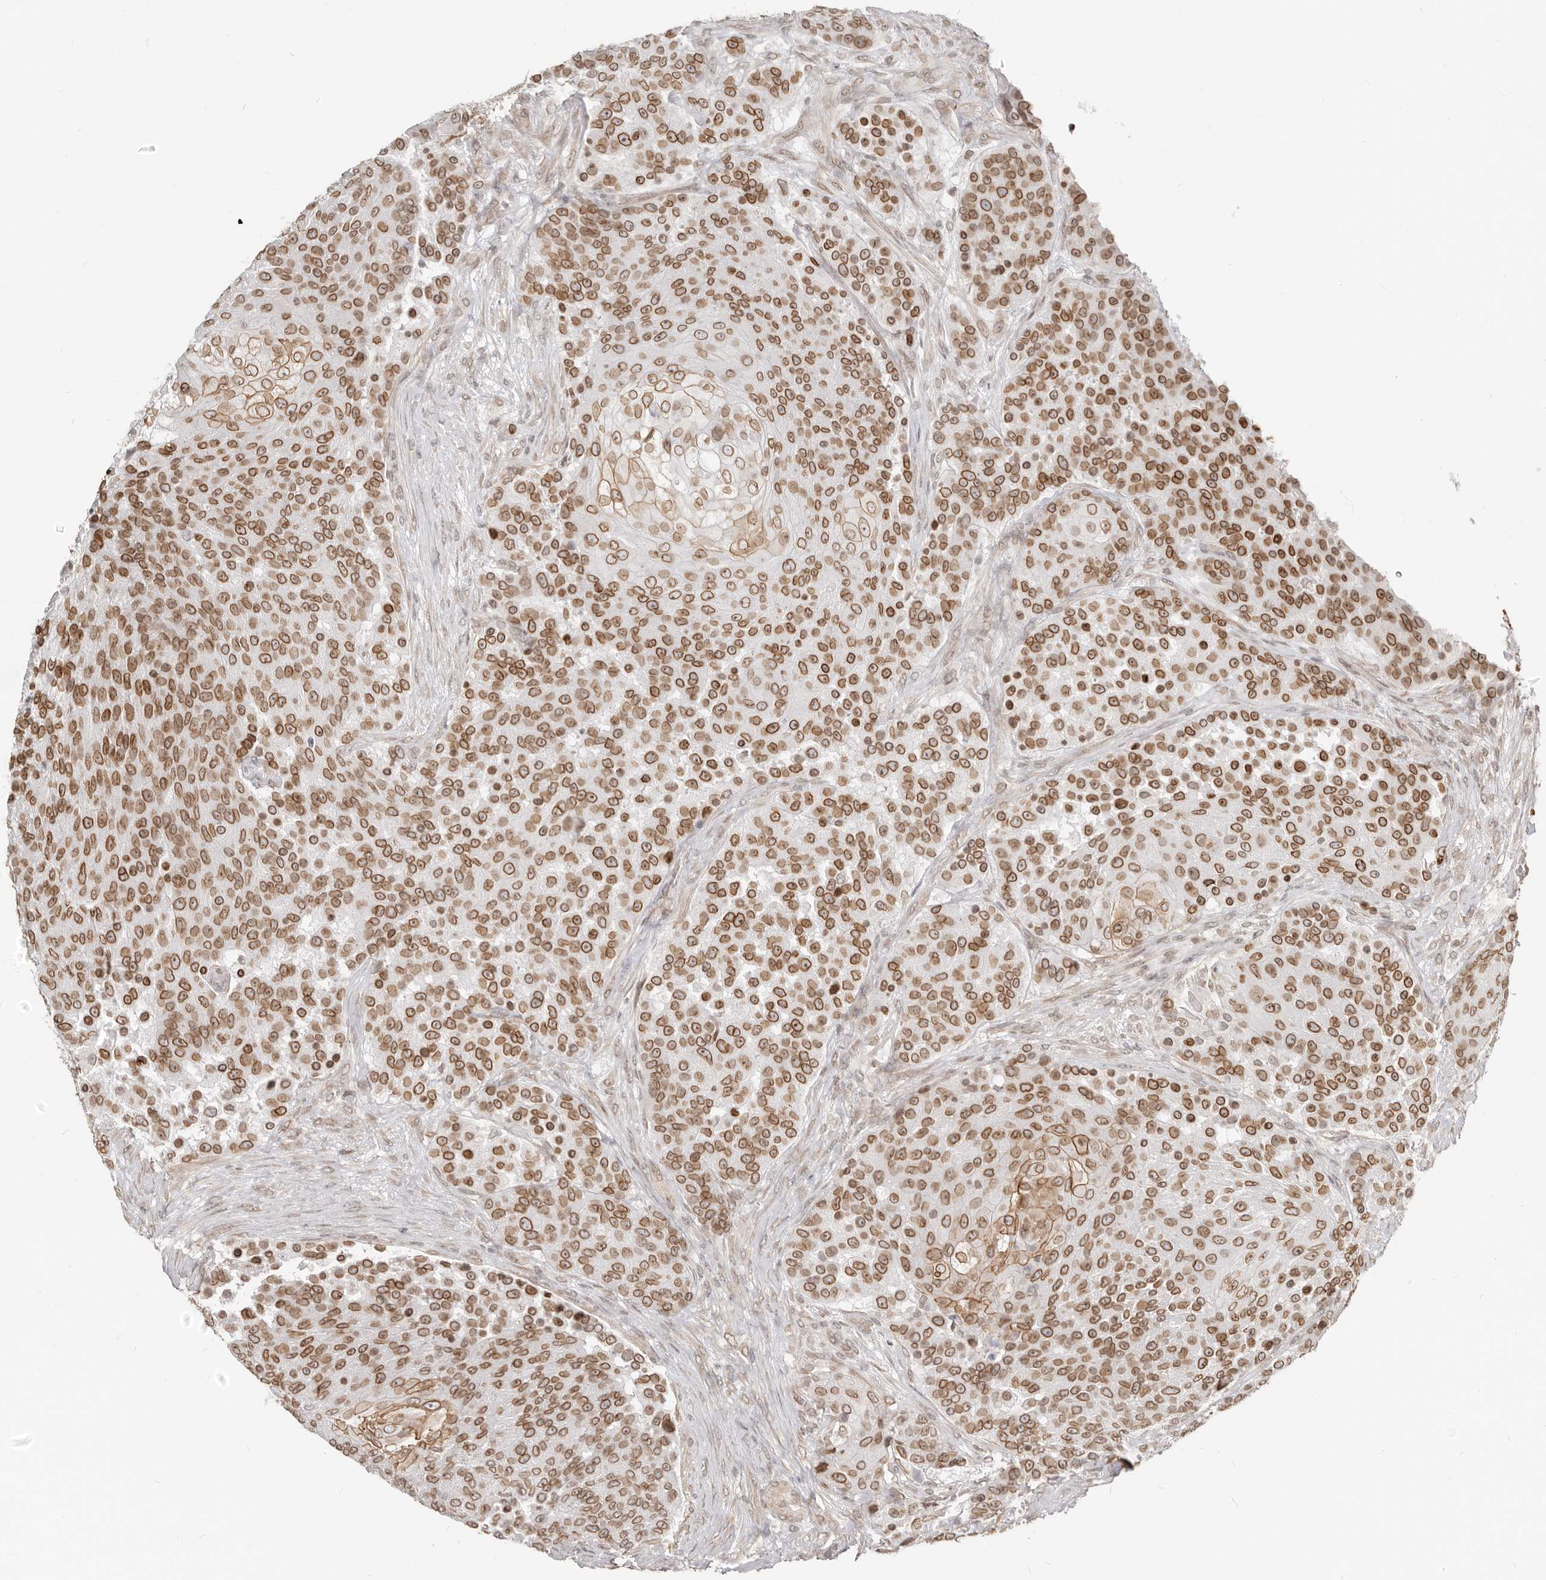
{"staining": {"intensity": "strong", "quantity": ">75%", "location": "cytoplasmic/membranous,nuclear"}, "tissue": "urothelial cancer", "cell_type": "Tumor cells", "image_type": "cancer", "snomed": [{"axis": "morphology", "description": "Urothelial carcinoma, High grade"}, {"axis": "topography", "description": "Urinary bladder"}], "caption": "This histopathology image exhibits high-grade urothelial carcinoma stained with IHC to label a protein in brown. The cytoplasmic/membranous and nuclear of tumor cells show strong positivity for the protein. Nuclei are counter-stained blue.", "gene": "NUP153", "patient": {"sex": "female", "age": 63}}